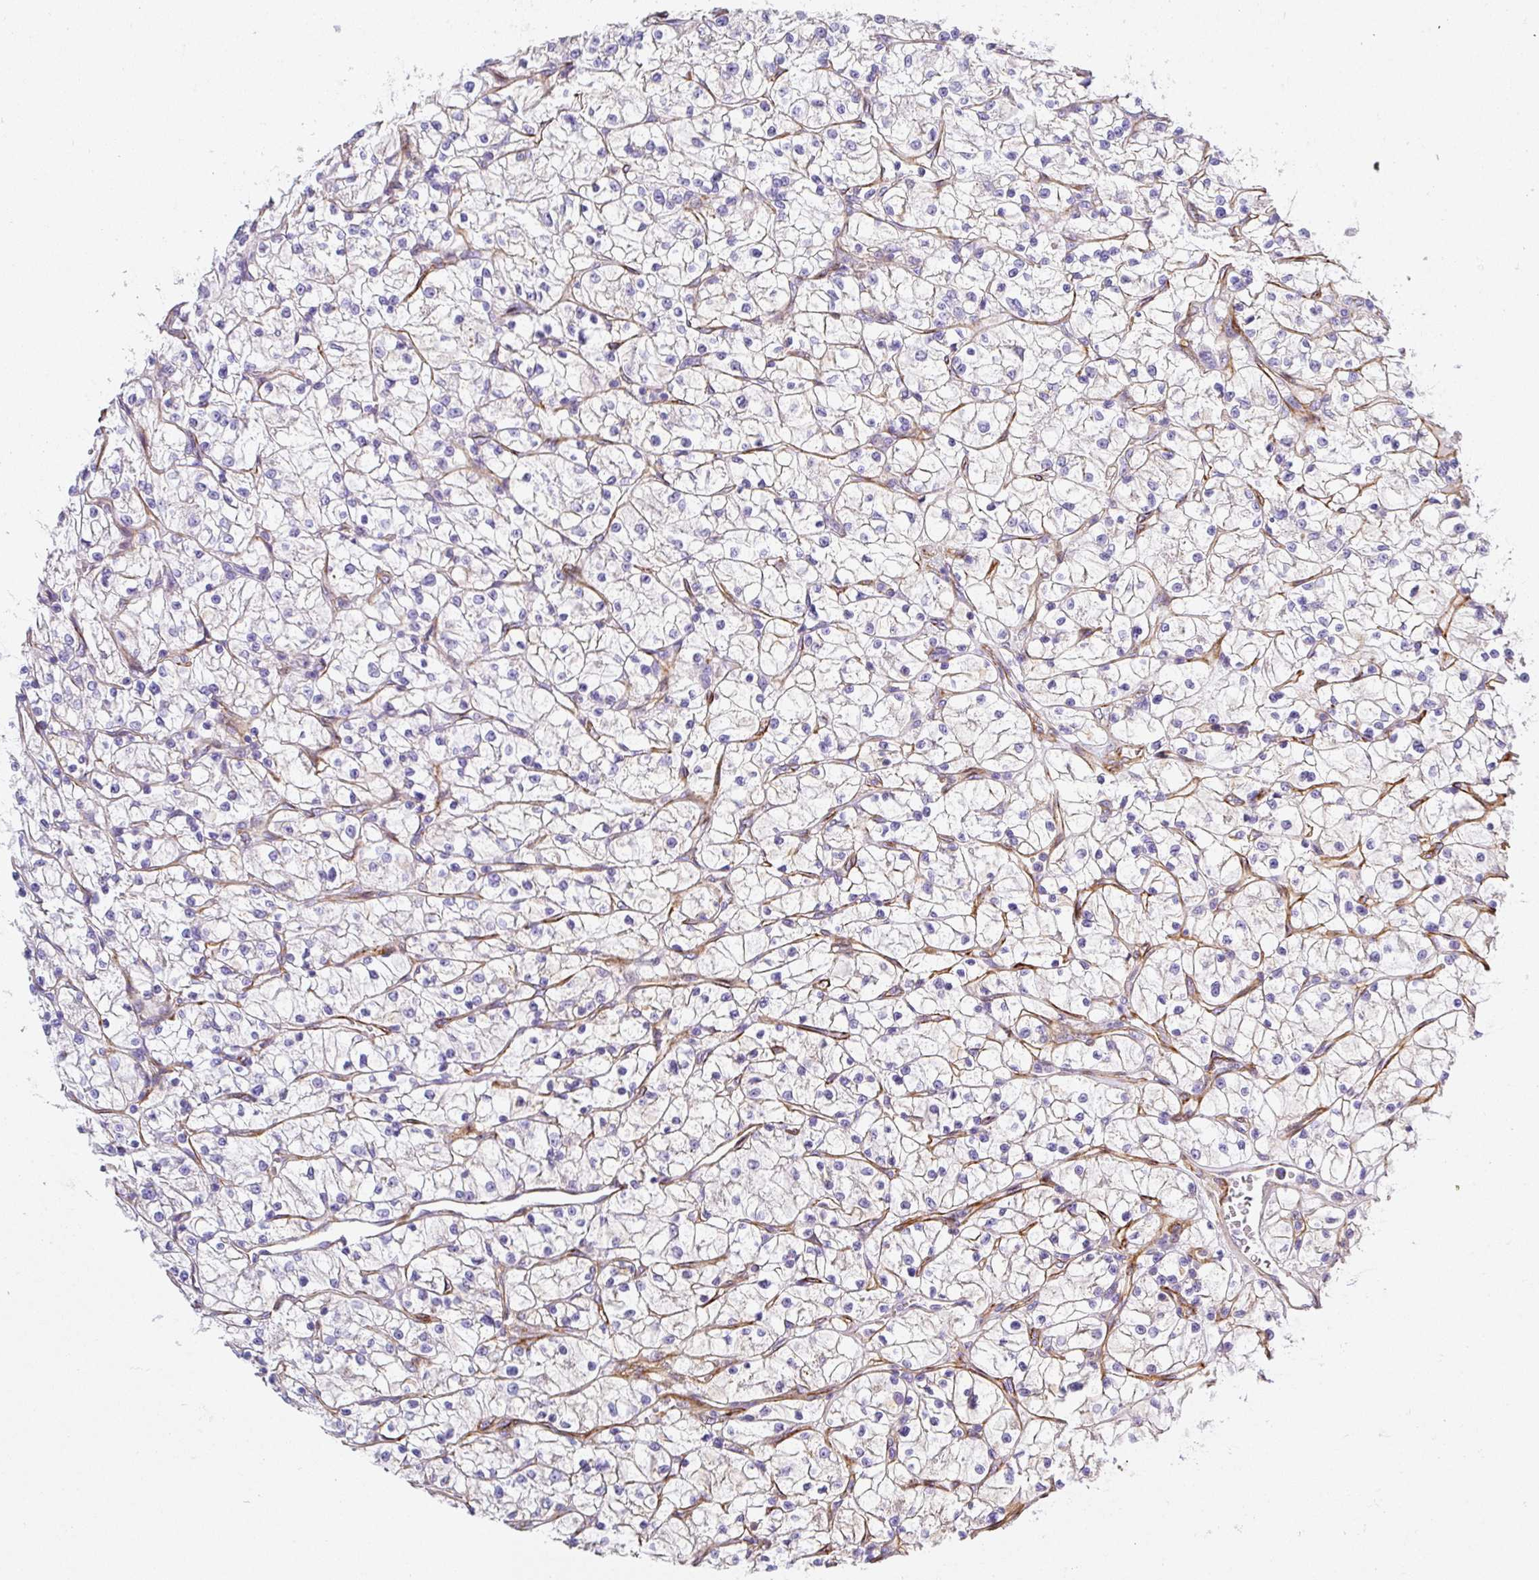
{"staining": {"intensity": "negative", "quantity": "none", "location": "none"}, "tissue": "renal cancer", "cell_type": "Tumor cells", "image_type": "cancer", "snomed": [{"axis": "morphology", "description": "Adenocarcinoma, NOS"}, {"axis": "topography", "description": "Kidney"}], "caption": "There is no significant staining in tumor cells of renal cancer (adenocarcinoma).", "gene": "SLC25A17", "patient": {"sex": "female", "age": 64}}